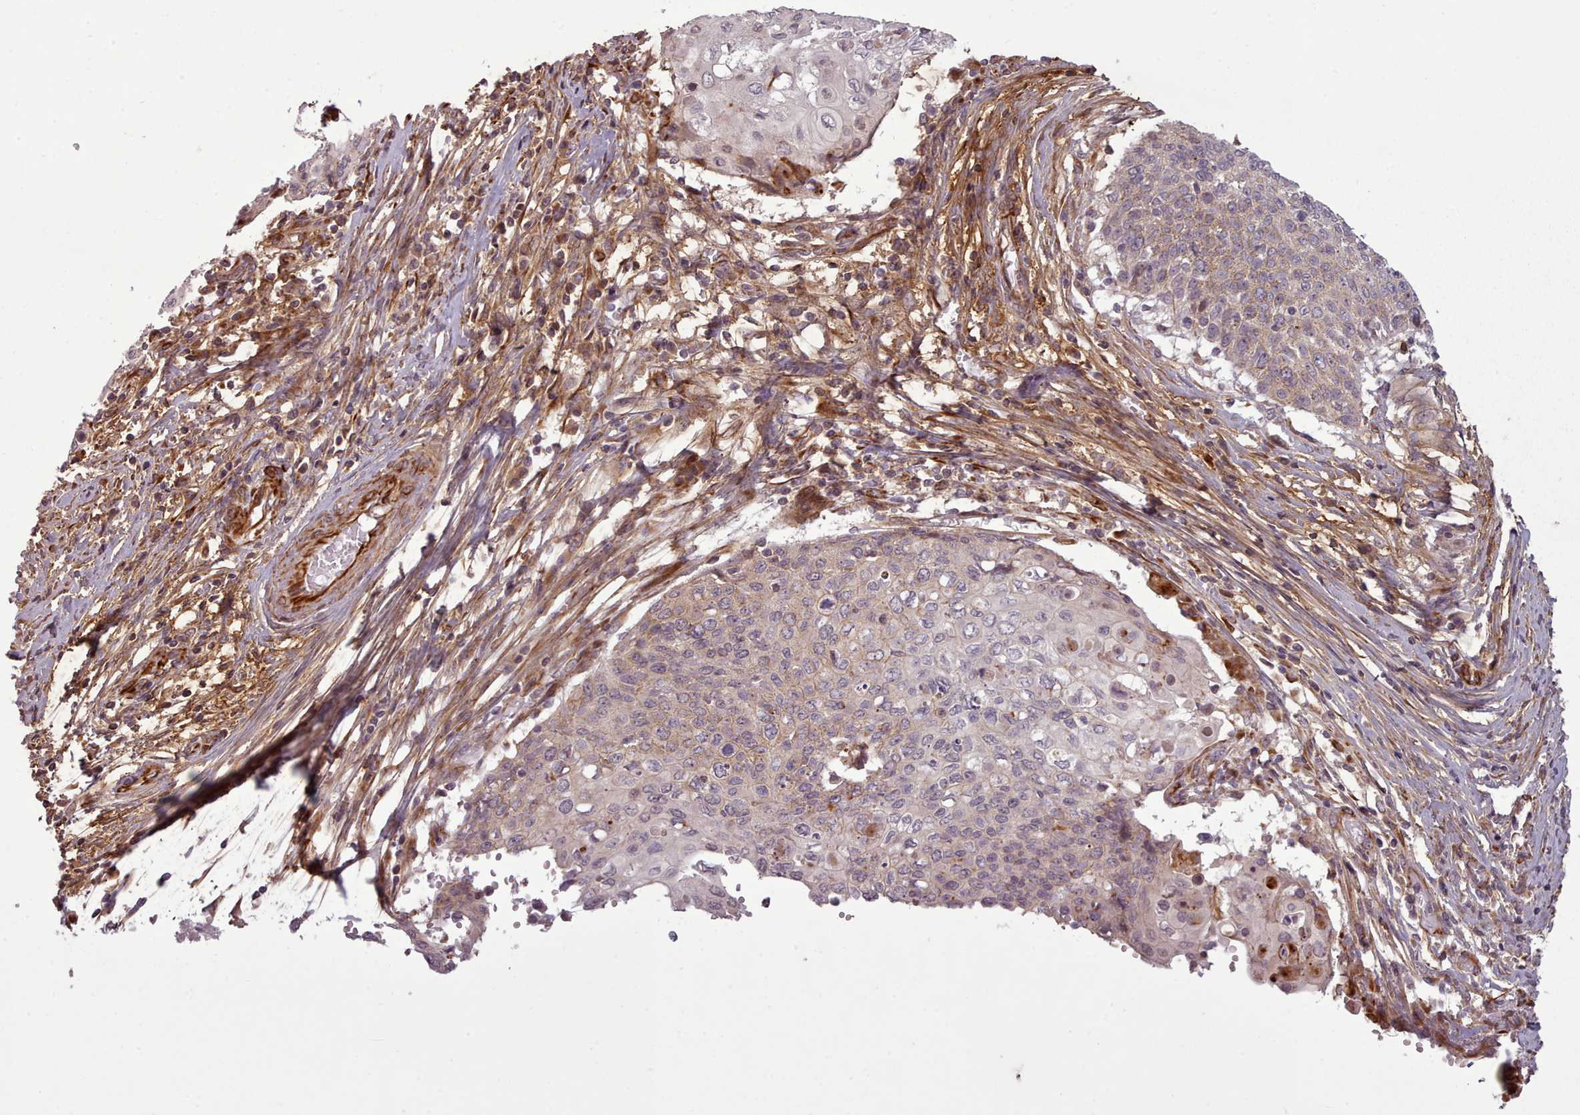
{"staining": {"intensity": "weak", "quantity": "<25%", "location": "cytoplasmic/membranous"}, "tissue": "cervical cancer", "cell_type": "Tumor cells", "image_type": "cancer", "snomed": [{"axis": "morphology", "description": "Squamous cell carcinoma, NOS"}, {"axis": "topography", "description": "Cervix"}], "caption": "IHC of cervical cancer shows no expression in tumor cells.", "gene": "GBGT1", "patient": {"sex": "female", "age": 39}}